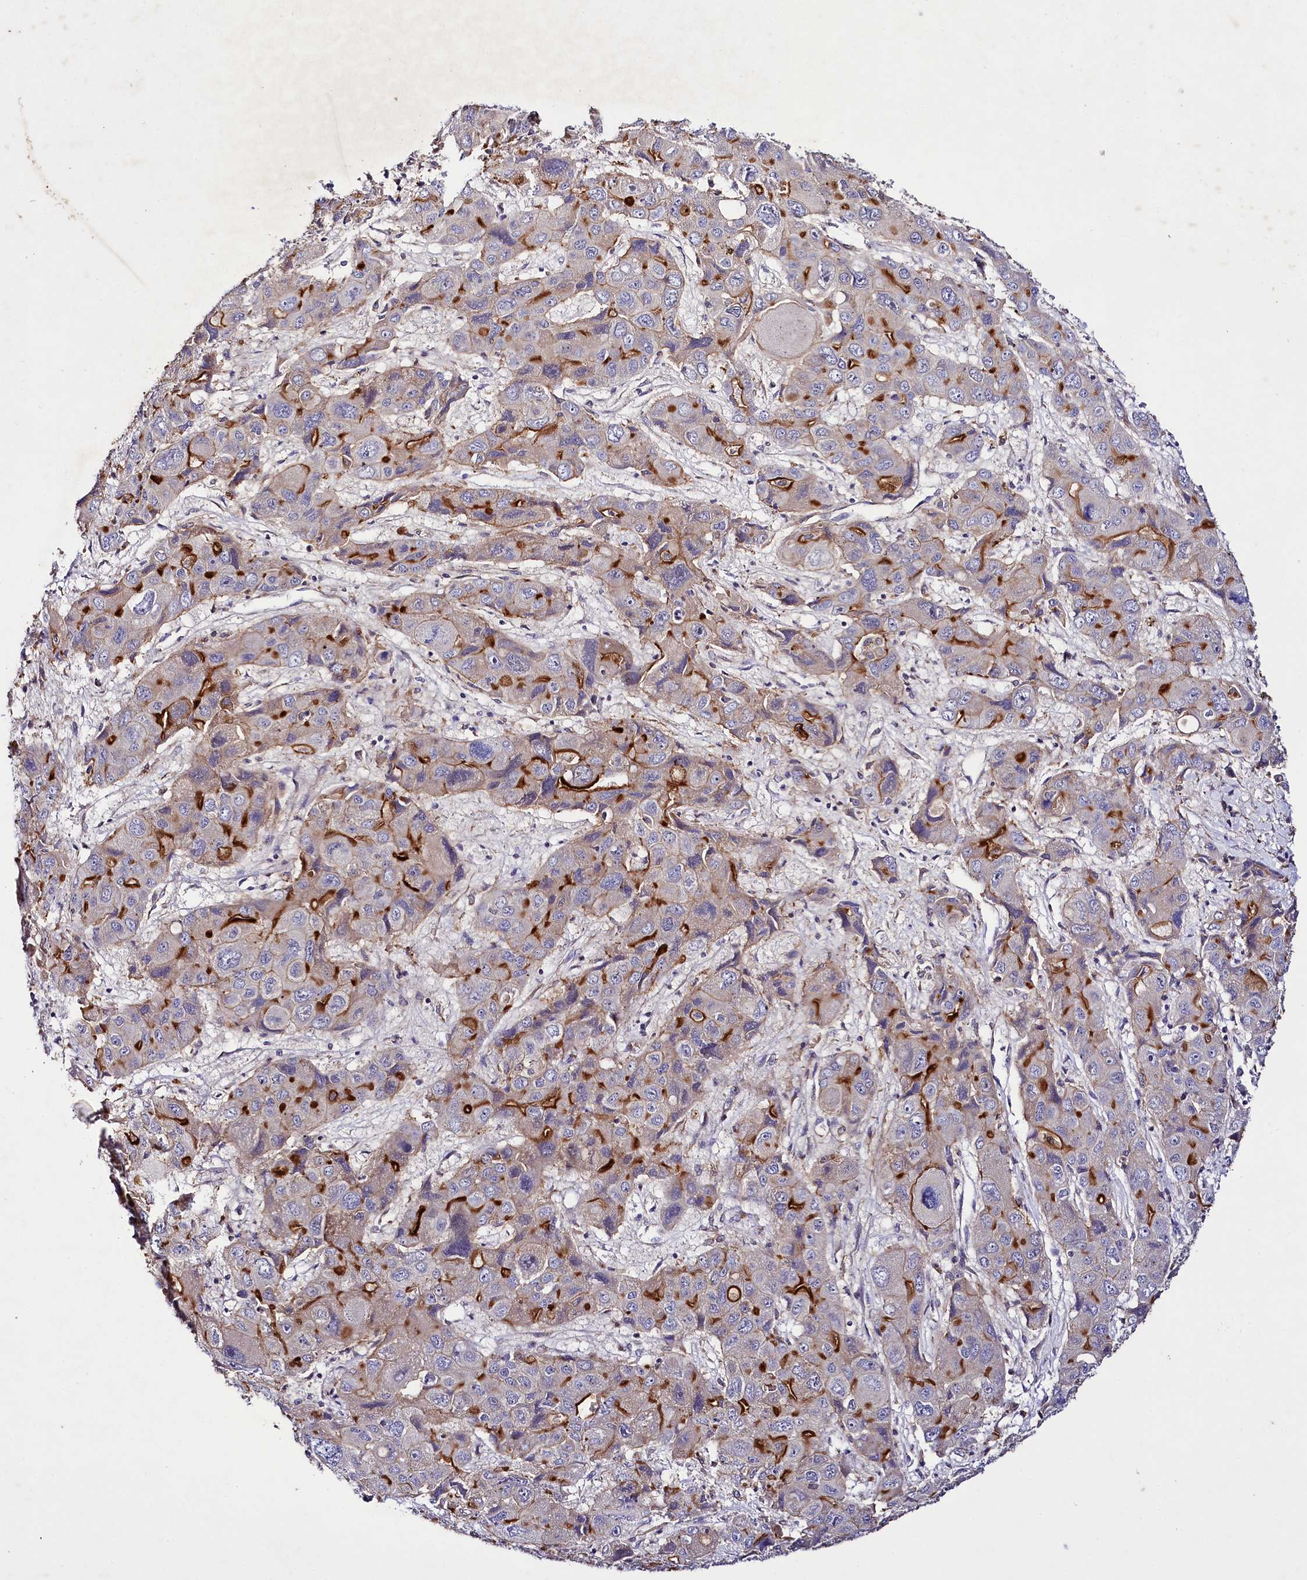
{"staining": {"intensity": "strong", "quantity": "25%-75%", "location": "cytoplasmic/membranous"}, "tissue": "liver cancer", "cell_type": "Tumor cells", "image_type": "cancer", "snomed": [{"axis": "morphology", "description": "Cholangiocarcinoma"}, {"axis": "topography", "description": "Liver"}], "caption": "The micrograph displays immunohistochemical staining of liver cancer (cholangiocarcinoma). There is strong cytoplasmic/membranous expression is seen in about 25%-75% of tumor cells.", "gene": "SLC7A1", "patient": {"sex": "male", "age": 67}}